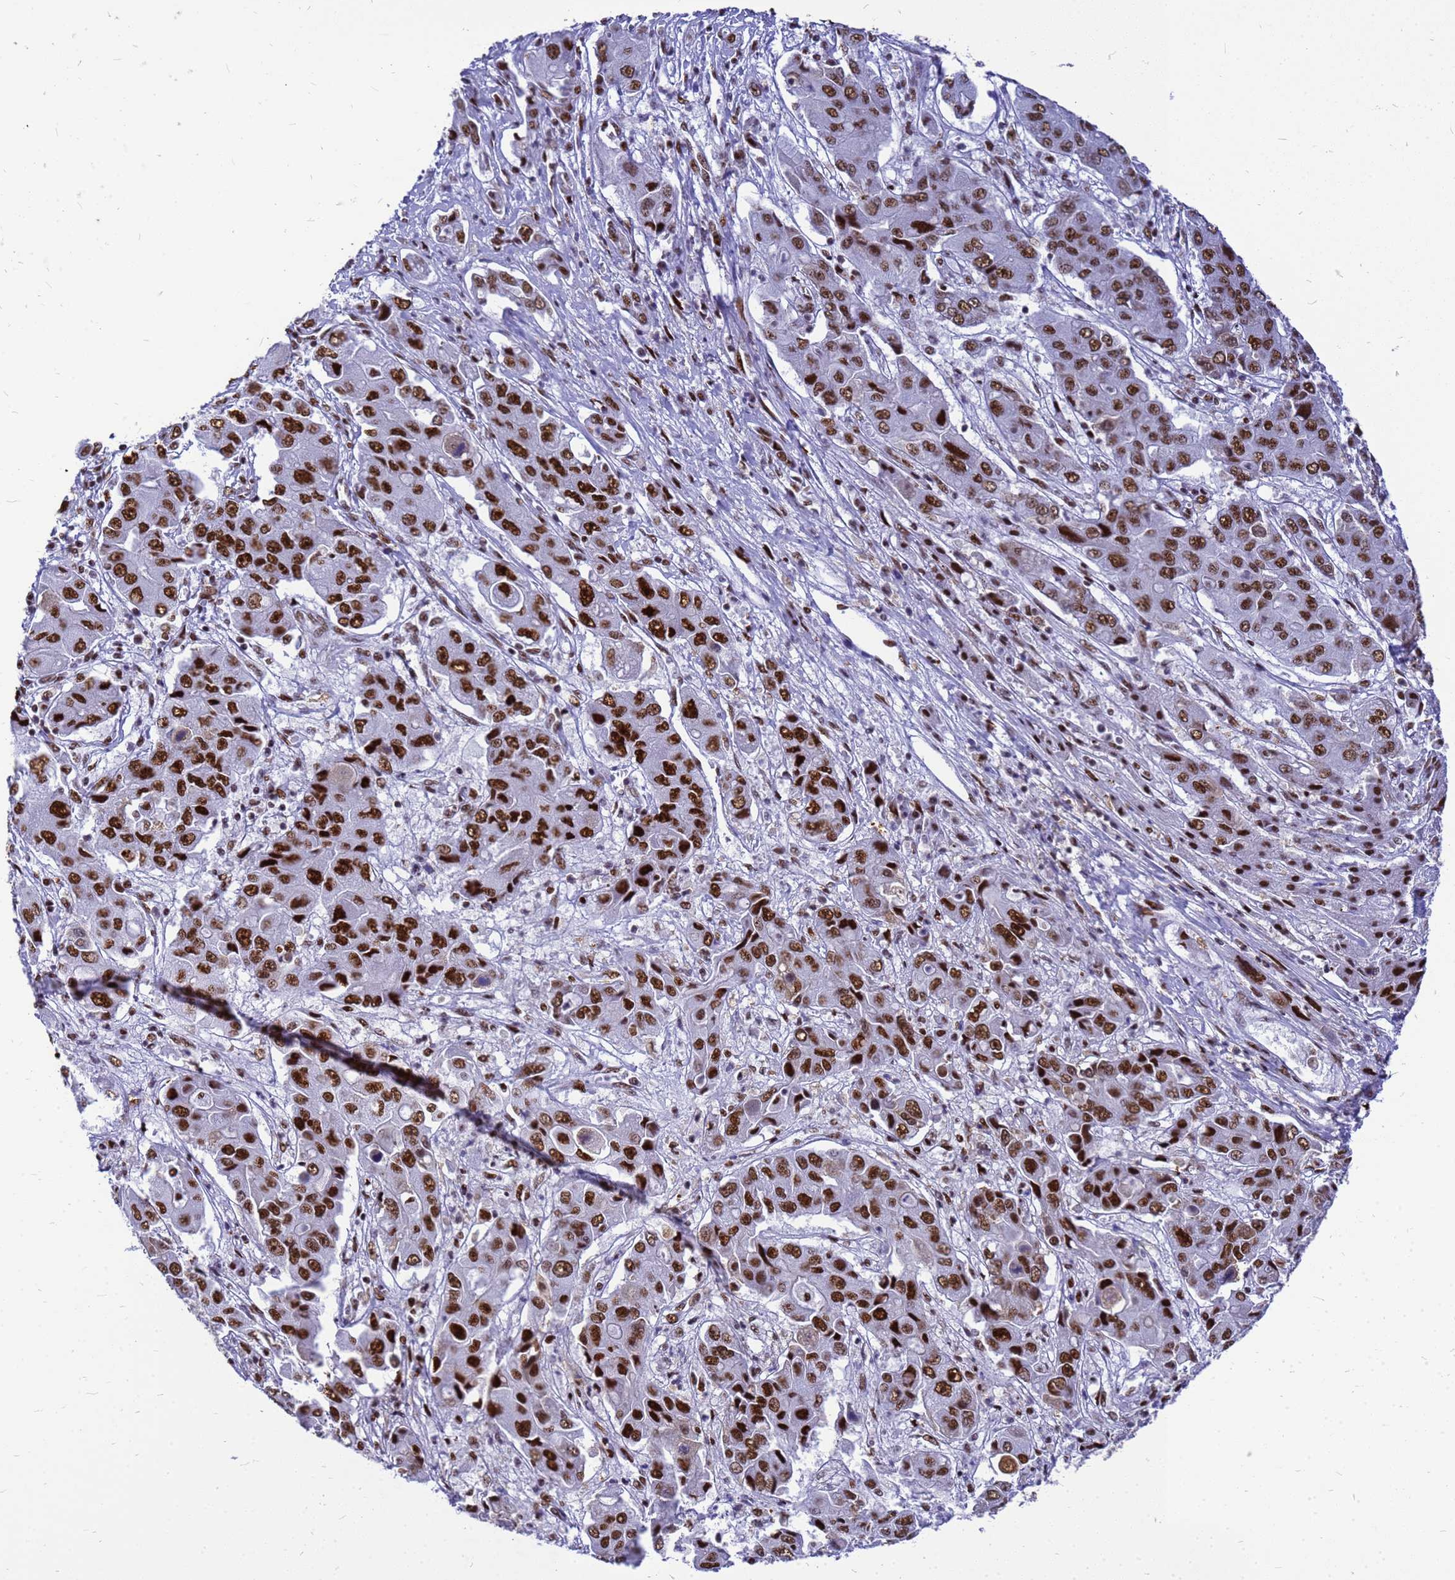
{"staining": {"intensity": "strong", "quantity": ">75%", "location": "nuclear"}, "tissue": "liver cancer", "cell_type": "Tumor cells", "image_type": "cancer", "snomed": [{"axis": "morphology", "description": "Cholangiocarcinoma"}, {"axis": "topography", "description": "Liver"}], "caption": "An image of human liver cancer stained for a protein exhibits strong nuclear brown staining in tumor cells.", "gene": "SART3", "patient": {"sex": "male", "age": 67}}